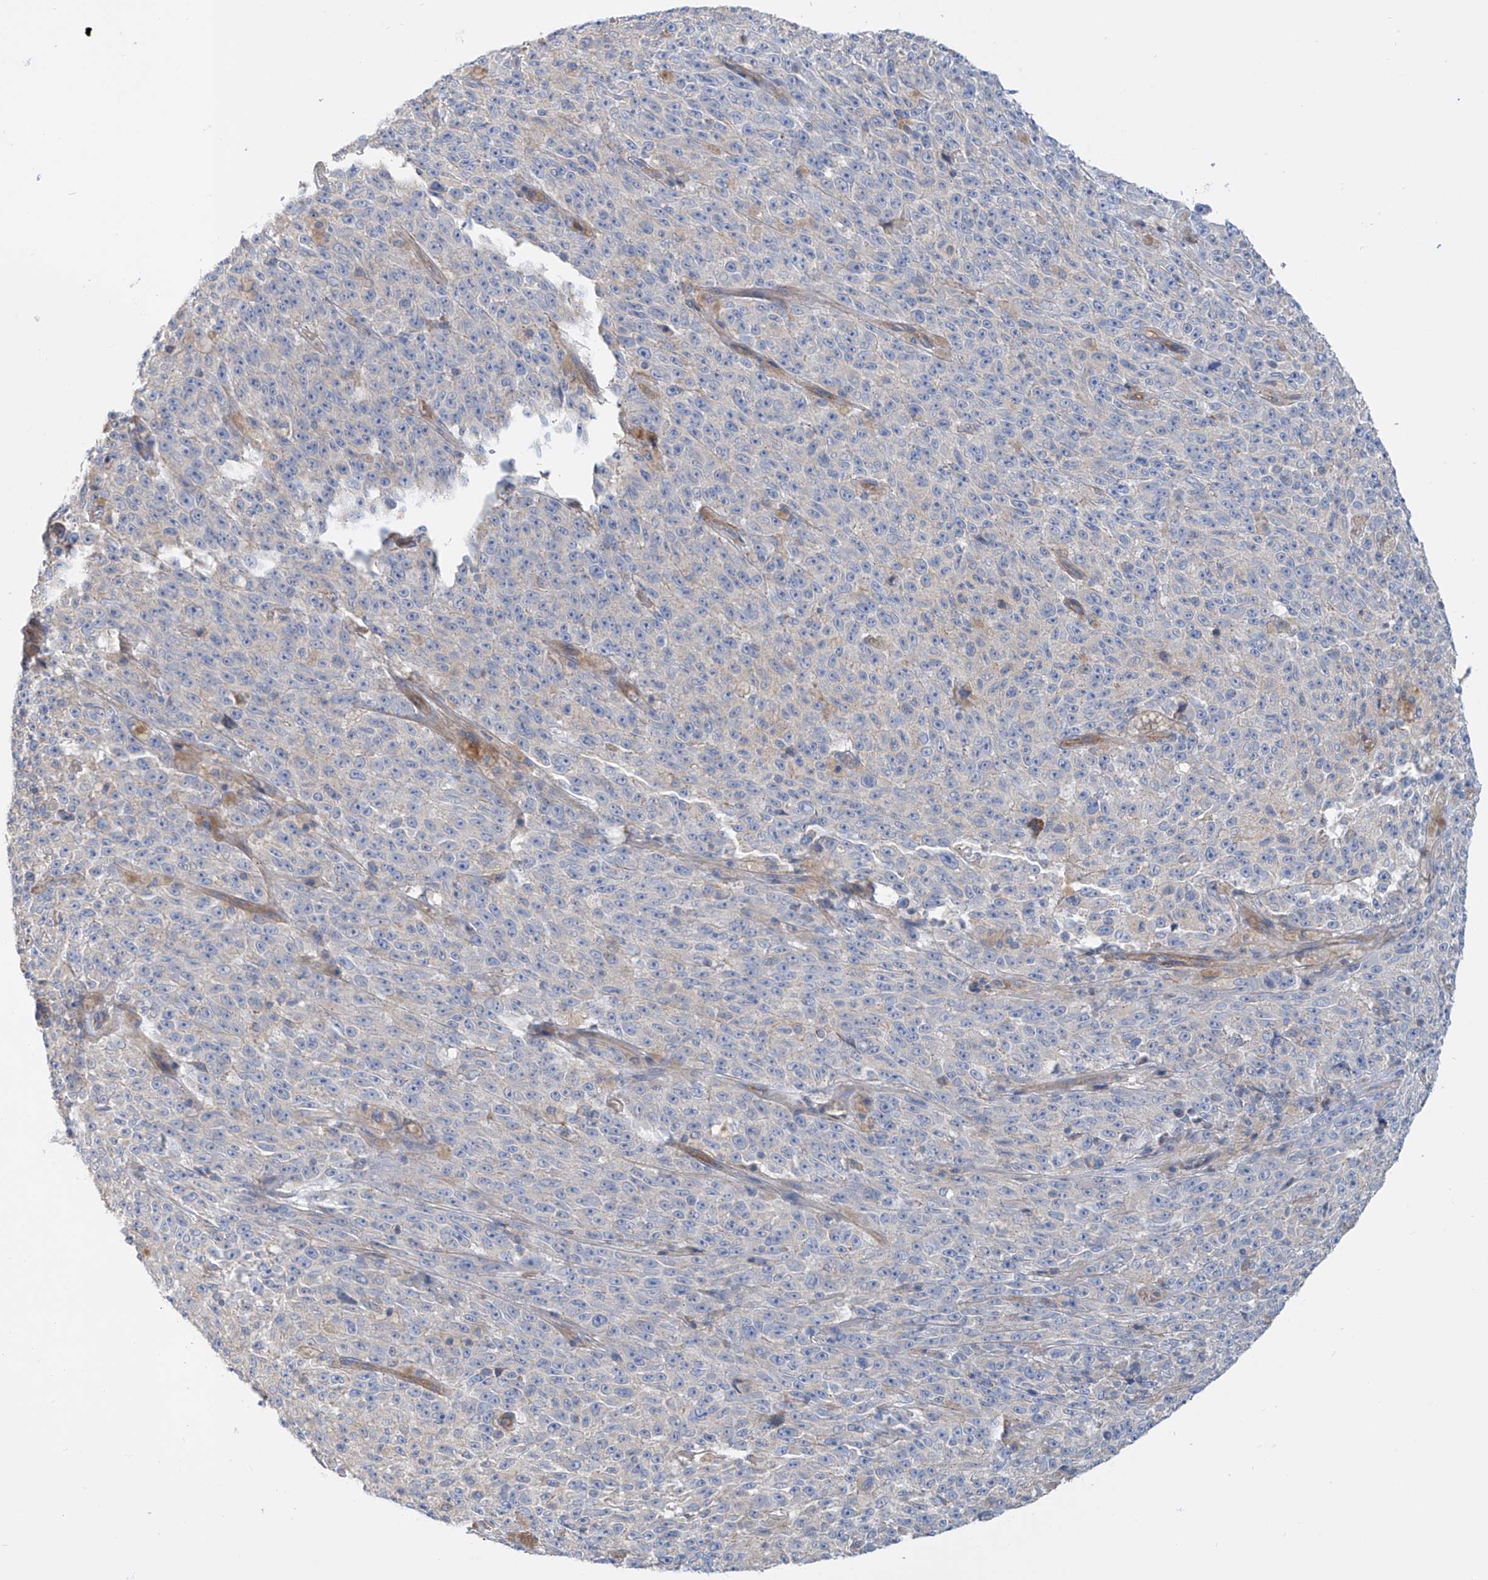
{"staining": {"intensity": "negative", "quantity": "none", "location": "none"}, "tissue": "melanoma", "cell_type": "Tumor cells", "image_type": "cancer", "snomed": [{"axis": "morphology", "description": "Malignant melanoma, NOS"}, {"axis": "topography", "description": "Skin"}], "caption": "High power microscopy histopathology image of an IHC photomicrograph of malignant melanoma, revealing no significant expression in tumor cells.", "gene": "TMEM209", "patient": {"sex": "female", "age": 82}}